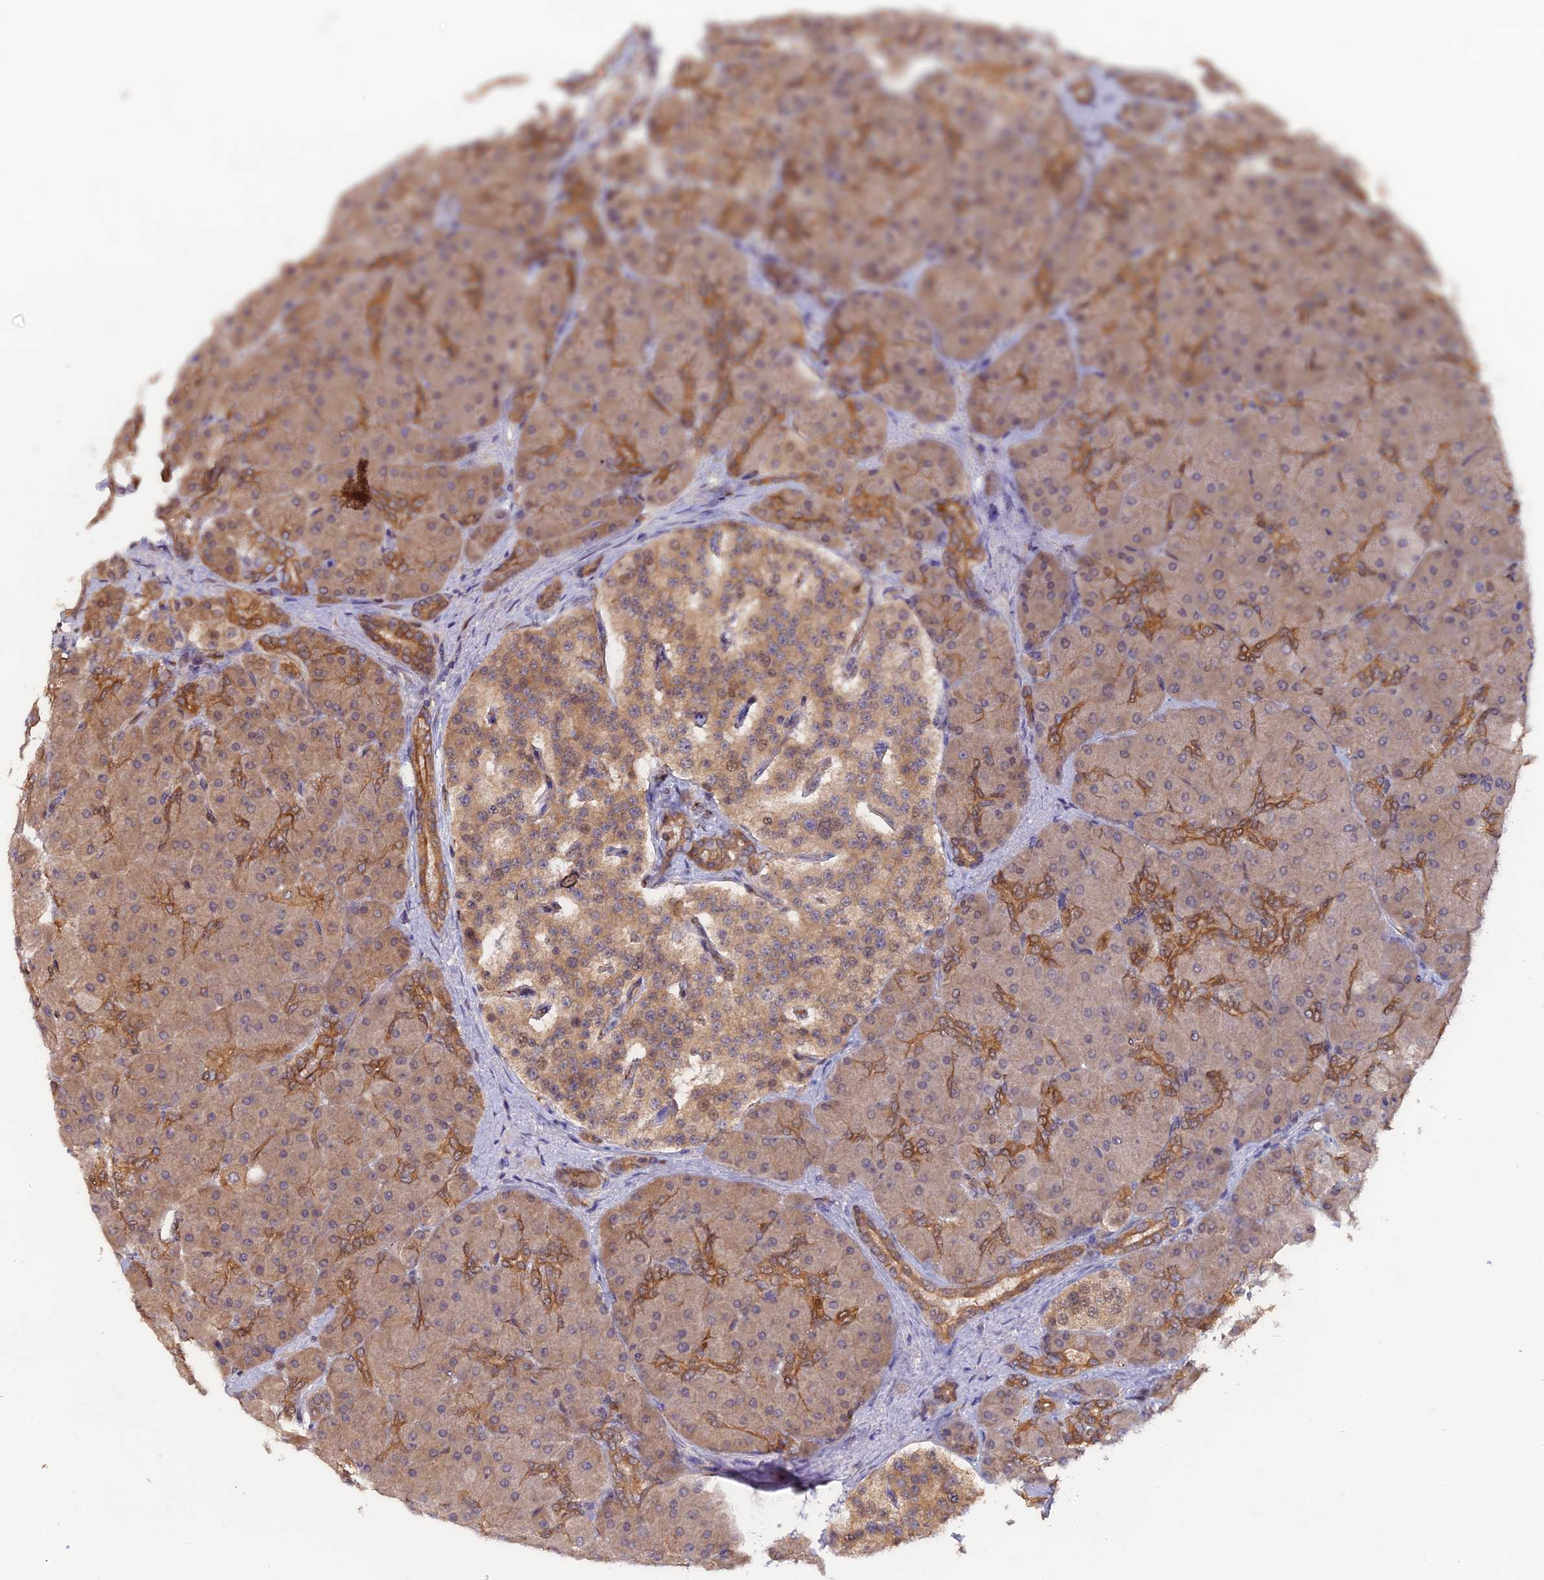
{"staining": {"intensity": "moderate", "quantity": ">75%", "location": "cytoplasmic/membranous"}, "tissue": "pancreas", "cell_type": "Exocrine glandular cells", "image_type": "normal", "snomed": [{"axis": "morphology", "description": "Normal tissue, NOS"}, {"axis": "topography", "description": "Pancreas"}], "caption": "Immunohistochemistry (IHC) photomicrograph of unremarkable human pancreas stained for a protein (brown), which displays medium levels of moderate cytoplasmic/membranous expression in approximately >75% of exocrine glandular cells.", "gene": "FAM118B", "patient": {"sex": "male", "age": 66}}